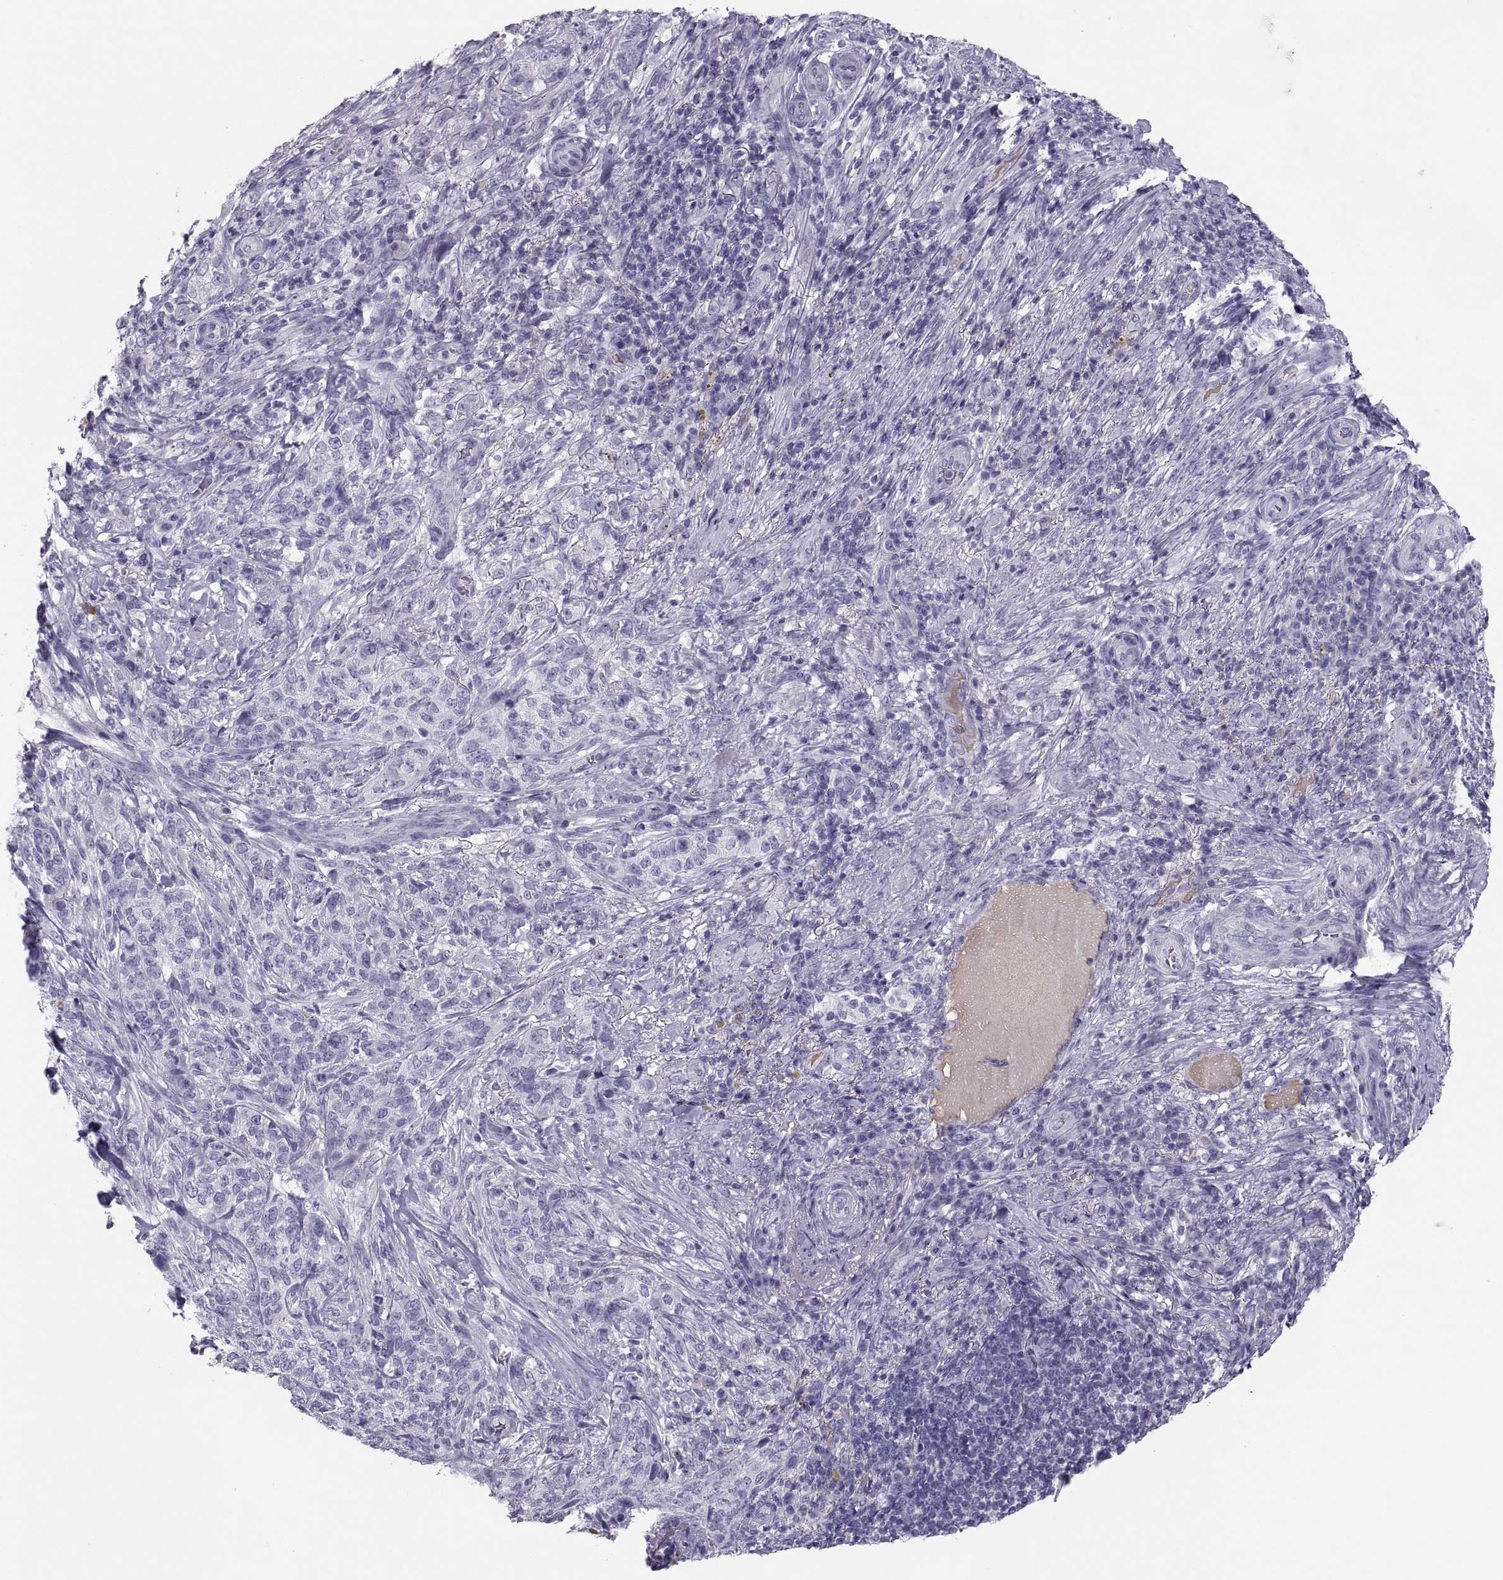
{"staining": {"intensity": "negative", "quantity": "none", "location": "none"}, "tissue": "skin cancer", "cell_type": "Tumor cells", "image_type": "cancer", "snomed": [{"axis": "morphology", "description": "Basal cell carcinoma"}, {"axis": "topography", "description": "Skin"}], "caption": "Immunohistochemistry of human skin cancer (basal cell carcinoma) exhibits no positivity in tumor cells.", "gene": "MAGEB2", "patient": {"sex": "female", "age": 69}}